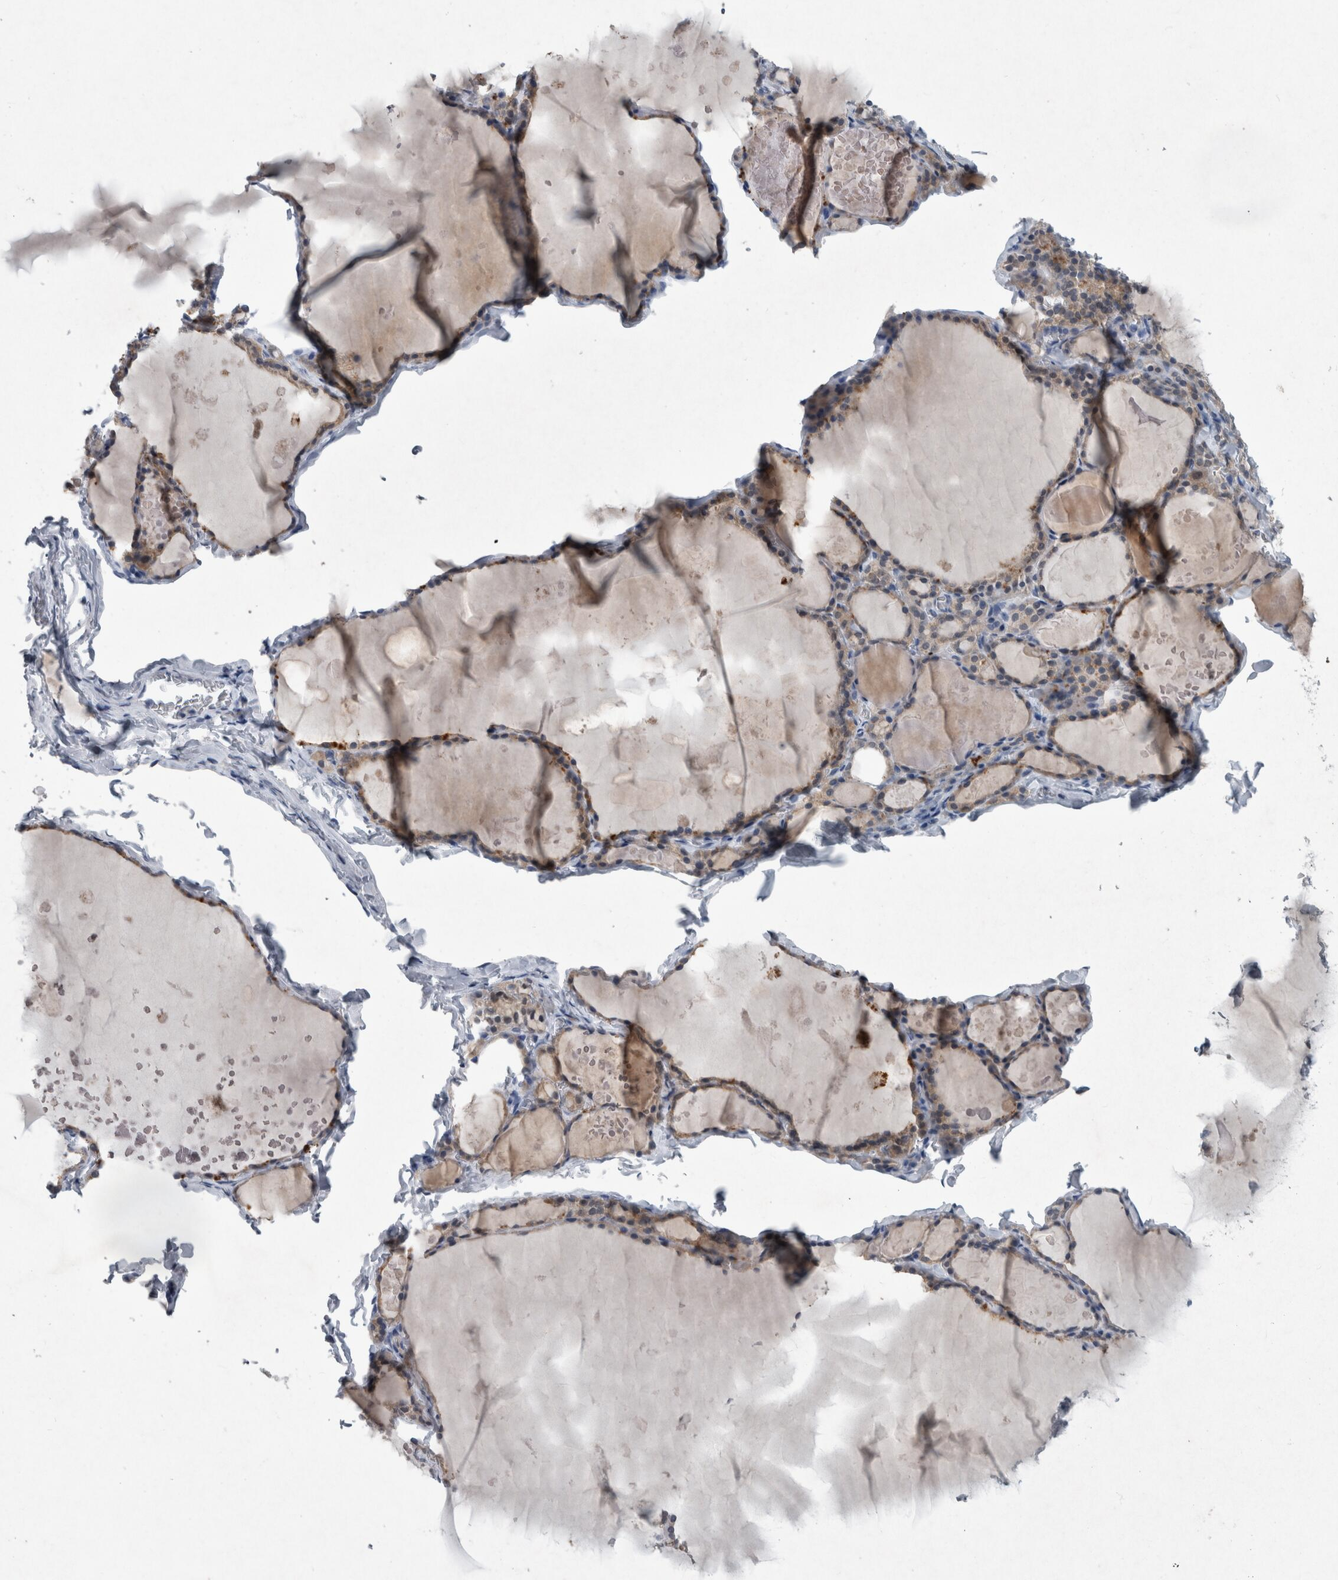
{"staining": {"intensity": "negative", "quantity": "none", "location": "none"}, "tissue": "thyroid gland", "cell_type": "Glandular cells", "image_type": "normal", "snomed": [{"axis": "morphology", "description": "Normal tissue, NOS"}, {"axis": "topography", "description": "Thyroid gland"}], "caption": "The image shows no staining of glandular cells in normal thyroid gland.", "gene": "FAM83H", "patient": {"sex": "male", "age": 56}}